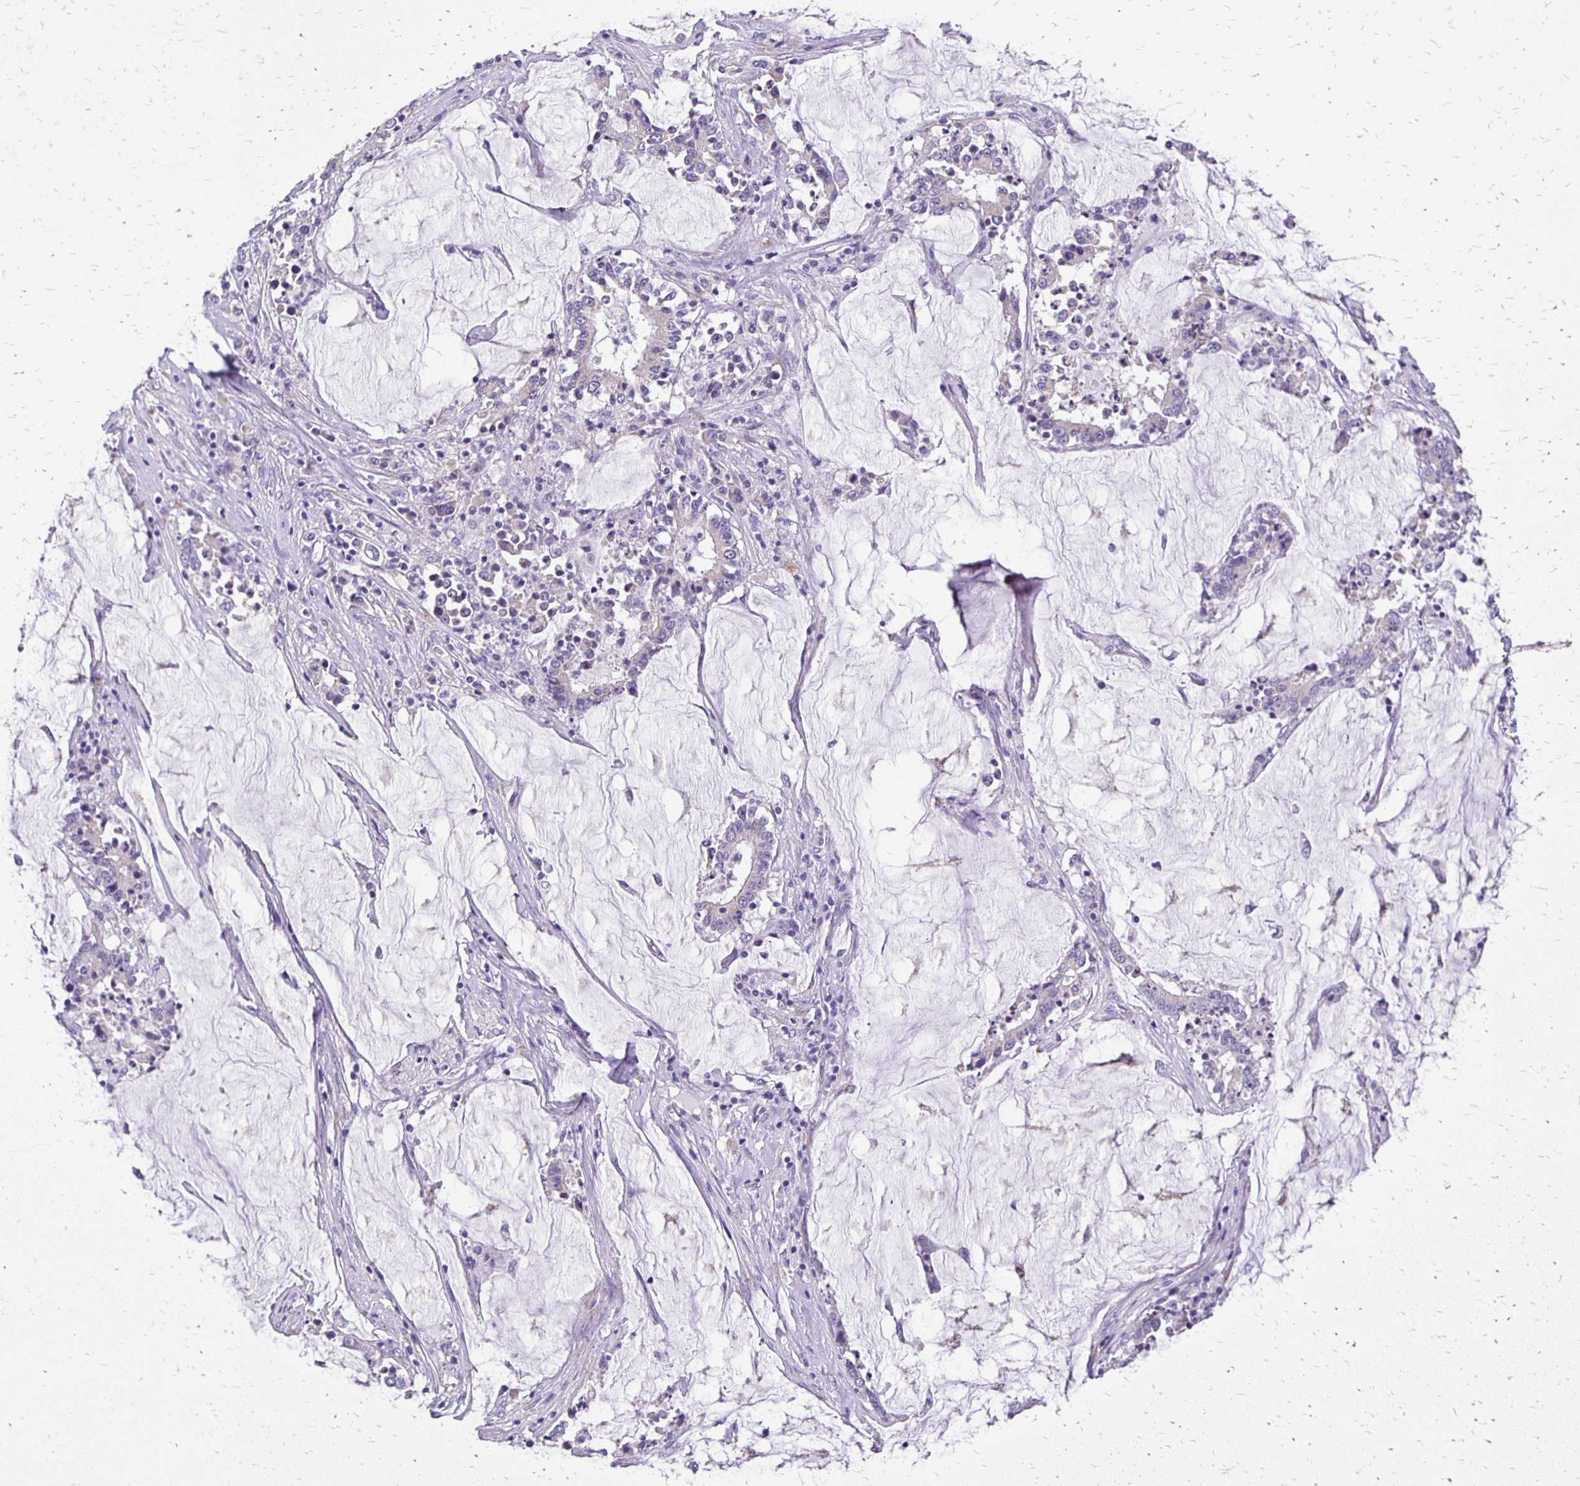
{"staining": {"intensity": "negative", "quantity": "none", "location": "none"}, "tissue": "stomach cancer", "cell_type": "Tumor cells", "image_type": "cancer", "snomed": [{"axis": "morphology", "description": "Adenocarcinoma, NOS"}, {"axis": "topography", "description": "Stomach, upper"}], "caption": "A micrograph of stomach cancer (adenocarcinoma) stained for a protein reveals no brown staining in tumor cells.", "gene": "ANKRD45", "patient": {"sex": "male", "age": 68}}